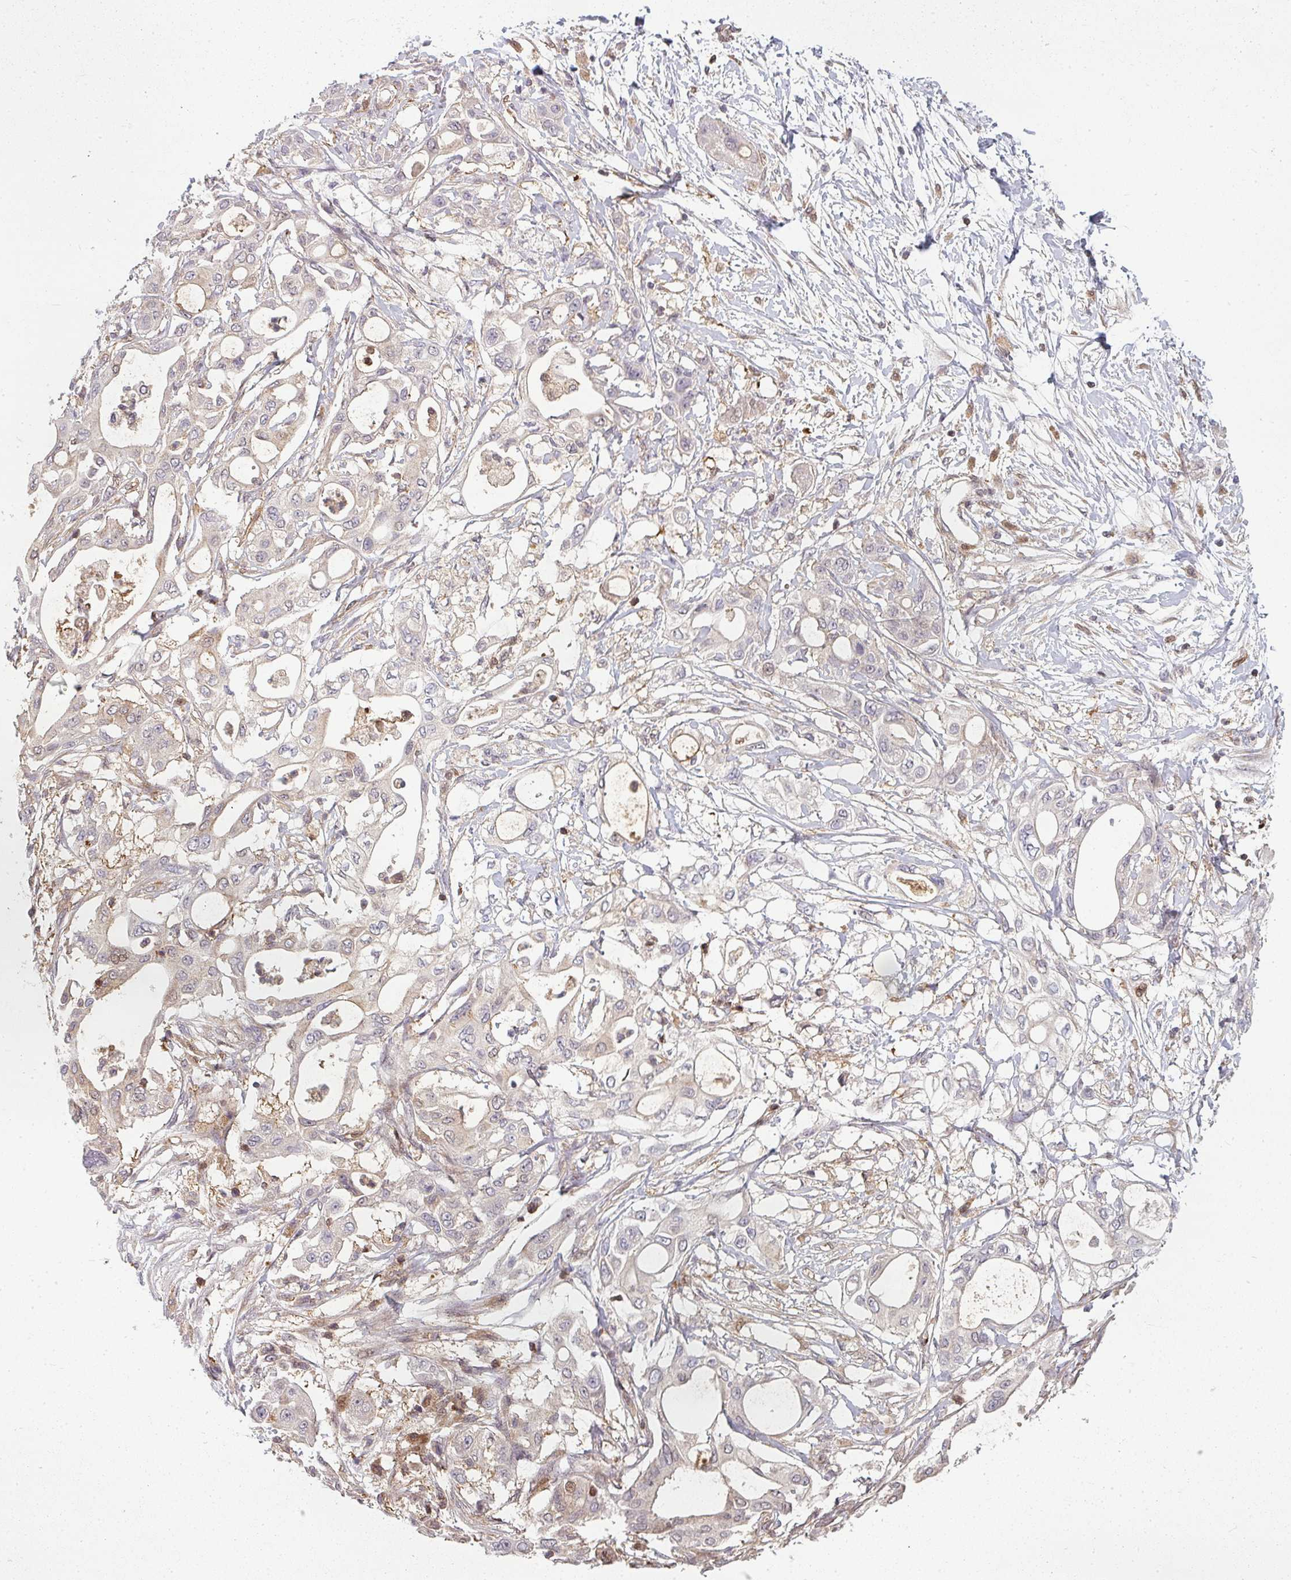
{"staining": {"intensity": "negative", "quantity": "none", "location": "none"}, "tissue": "pancreatic cancer", "cell_type": "Tumor cells", "image_type": "cancer", "snomed": [{"axis": "morphology", "description": "Adenocarcinoma, NOS"}, {"axis": "topography", "description": "Pancreas"}], "caption": "This is a micrograph of immunohistochemistry staining of pancreatic cancer (adenocarcinoma), which shows no expression in tumor cells.", "gene": "CLIC1", "patient": {"sex": "male", "age": 68}}